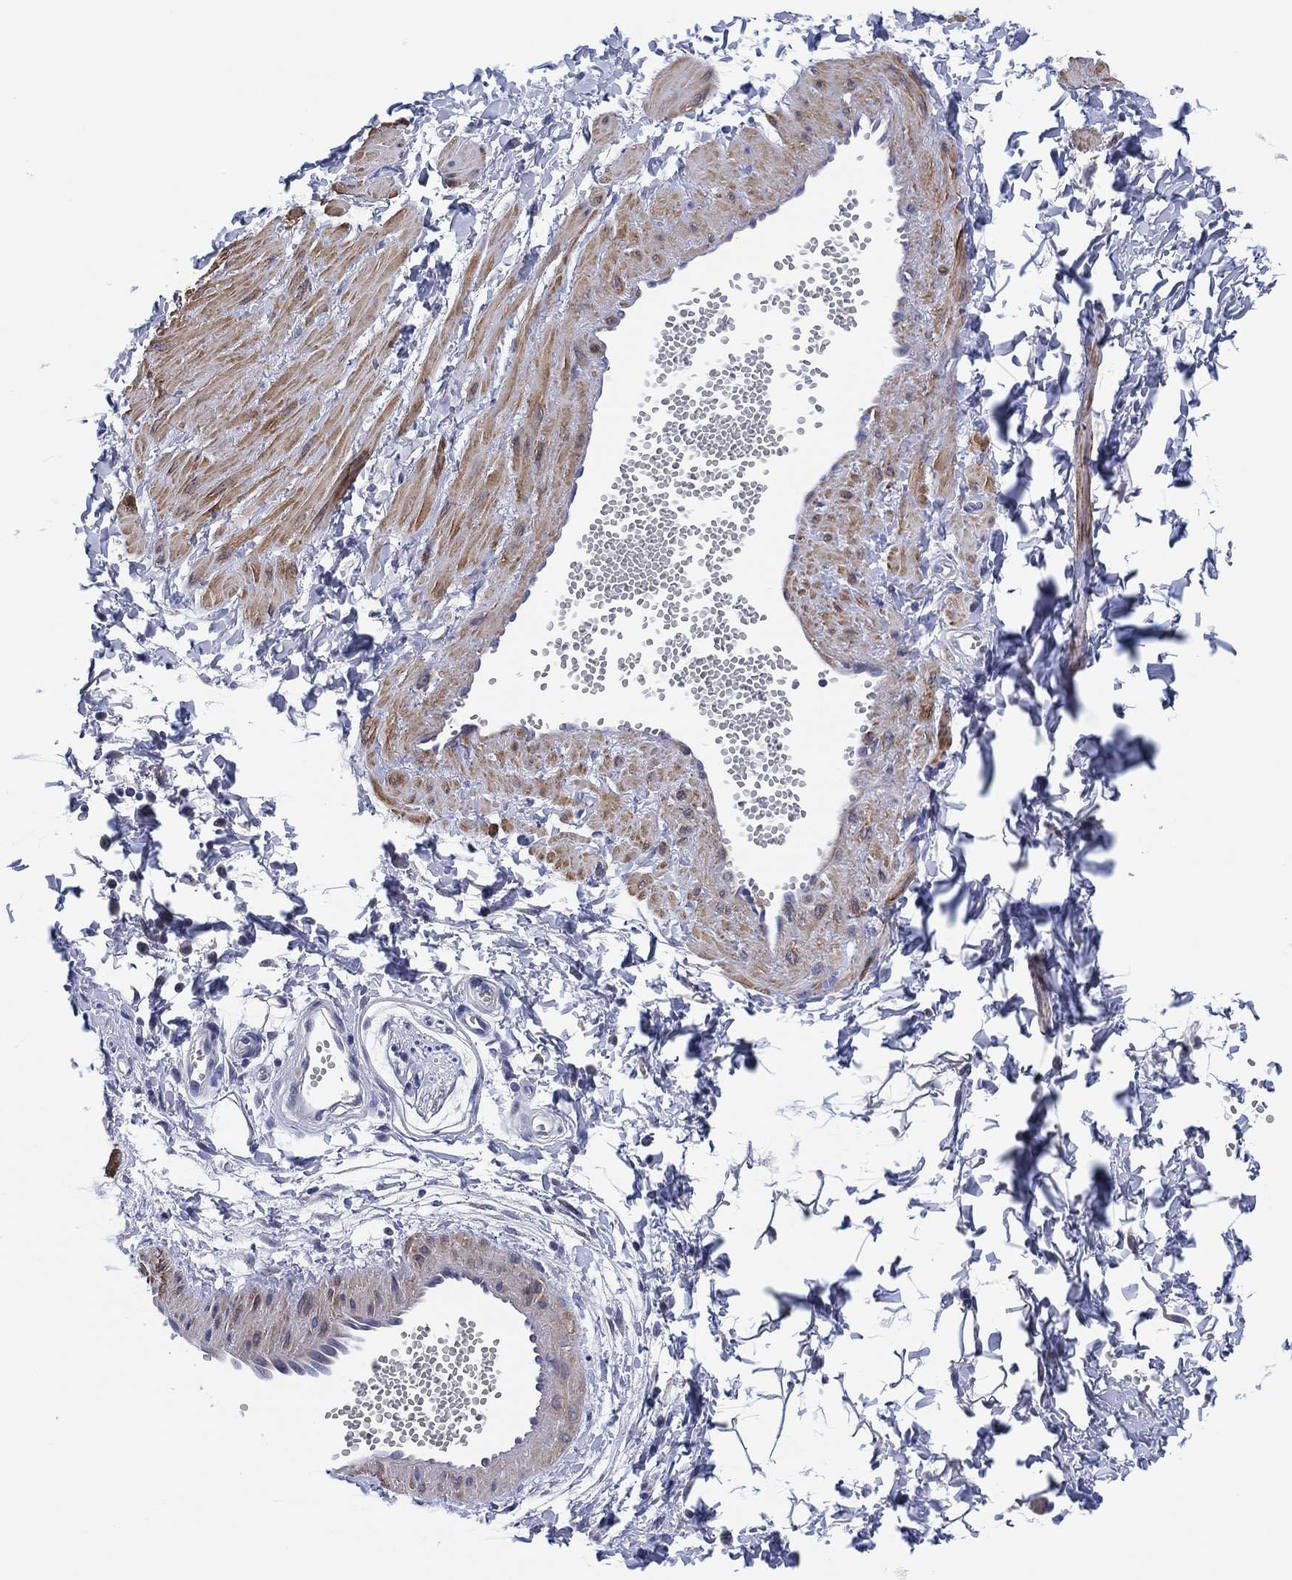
{"staining": {"intensity": "negative", "quantity": "none", "location": "none"}, "tissue": "adipose tissue", "cell_type": "Adipocytes", "image_type": "normal", "snomed": [{"axis": "morphology", "description": "Normal tissue, NOS"}, {"axis": "topography", "description": "Smooth muscle"}, {"axis": "topography", "description": "Peripheral nerve tissue"}], "caption": "Human adipose tissue stained for a protein using immunohistochemistry shows no staining in adipocytes.", "gene": "CLIP3", "patient": {"sex": "male", "age": 22}}